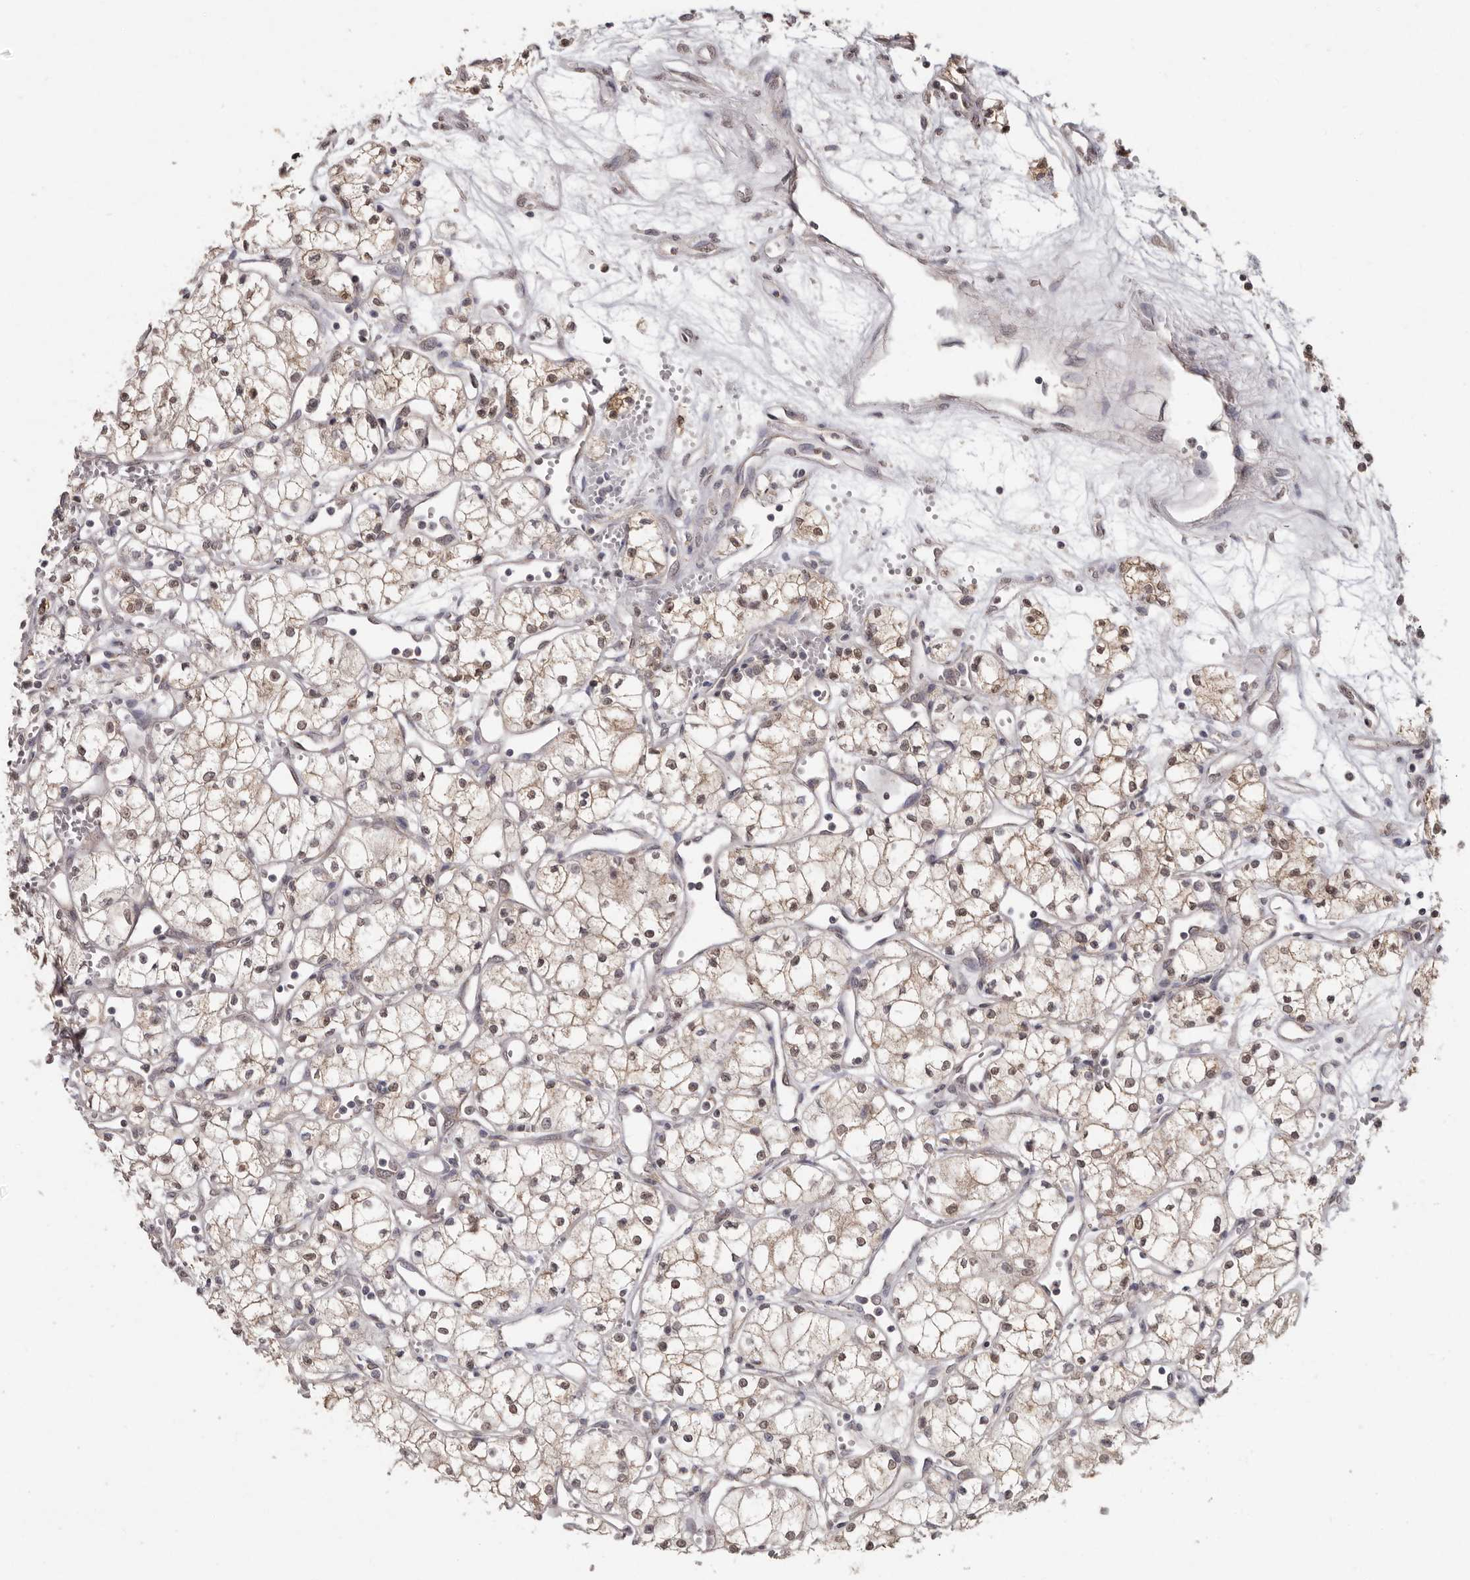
{"staining": {"intensity": "moderate", "quantity": ">75%", "location": "cytoplasmic/membranous,nuclear"}, "tissue": "renal cancer", "cell_type": "Tumor cells", "image_type": "cancer", "snomed": [{"axis": "morphology", "description": "Adenocarcinoma, NOS"}, {"axis": "topography", "description": "Kidney"}], "caption": "Renal cancer stained for a protein (brown) displays moderate cytoplasmic/membranous and nuclear positive positivity in about >75% of tumor cells.", "gene": "LINGO2", "patient": {"sex": "male", "age": 59}}